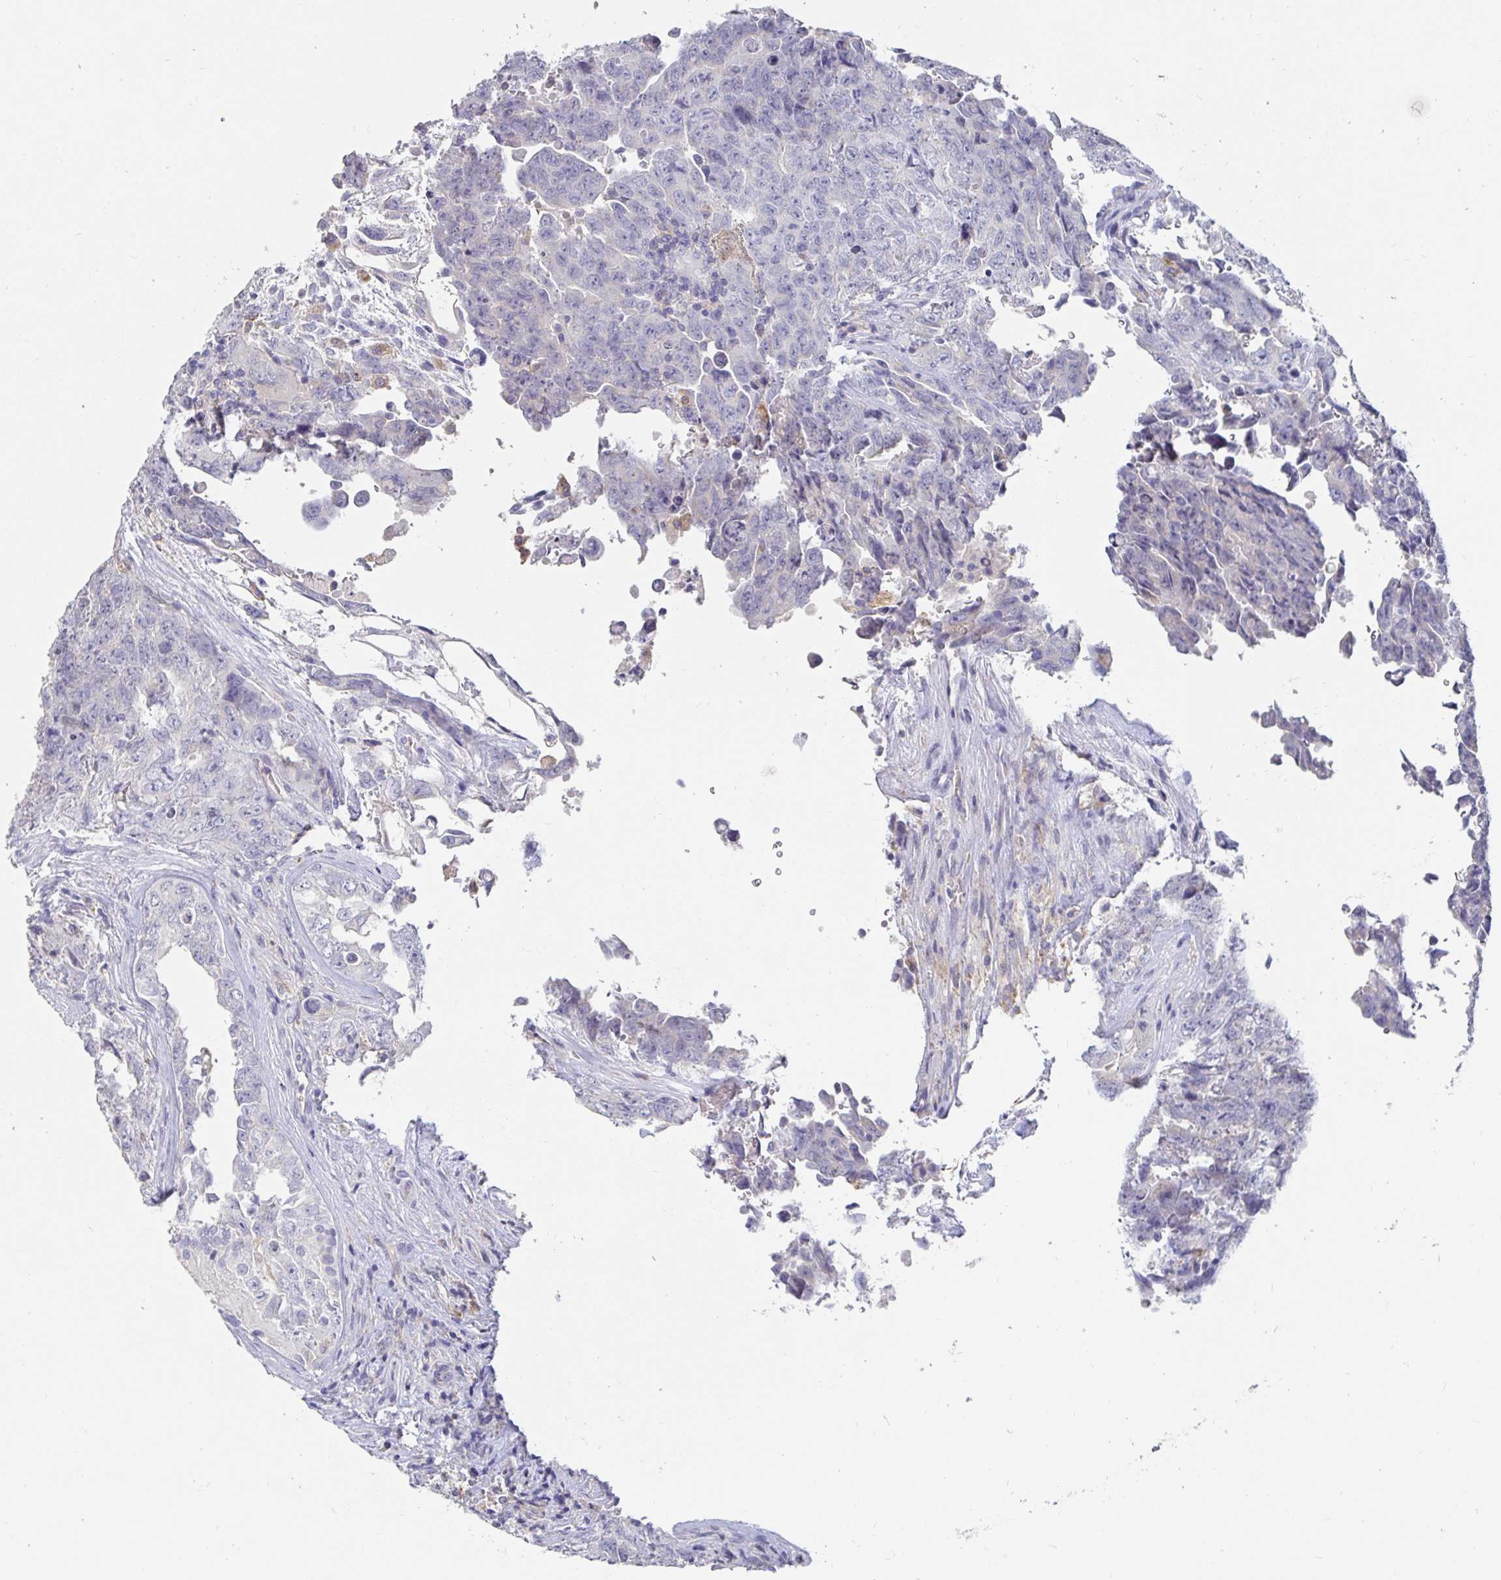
{"staining": {"intensity": "negative", "quantity": "none", "location": "none"}, "tissue": "testis cancer", "cell_type": "Tumor cells", "image_type": "cancer", "snomed": [{"axis": "morphology", "description": "Carcinoma, Embryonal, NOS"}, {"axis": "topography", "description": "Testis"}], "caption": "The micrograph demonstrates no significant positivity in tumor cells of testis cancer.", "gene": "SPPL3", "patient": {"sex": "male", "age": 24}}